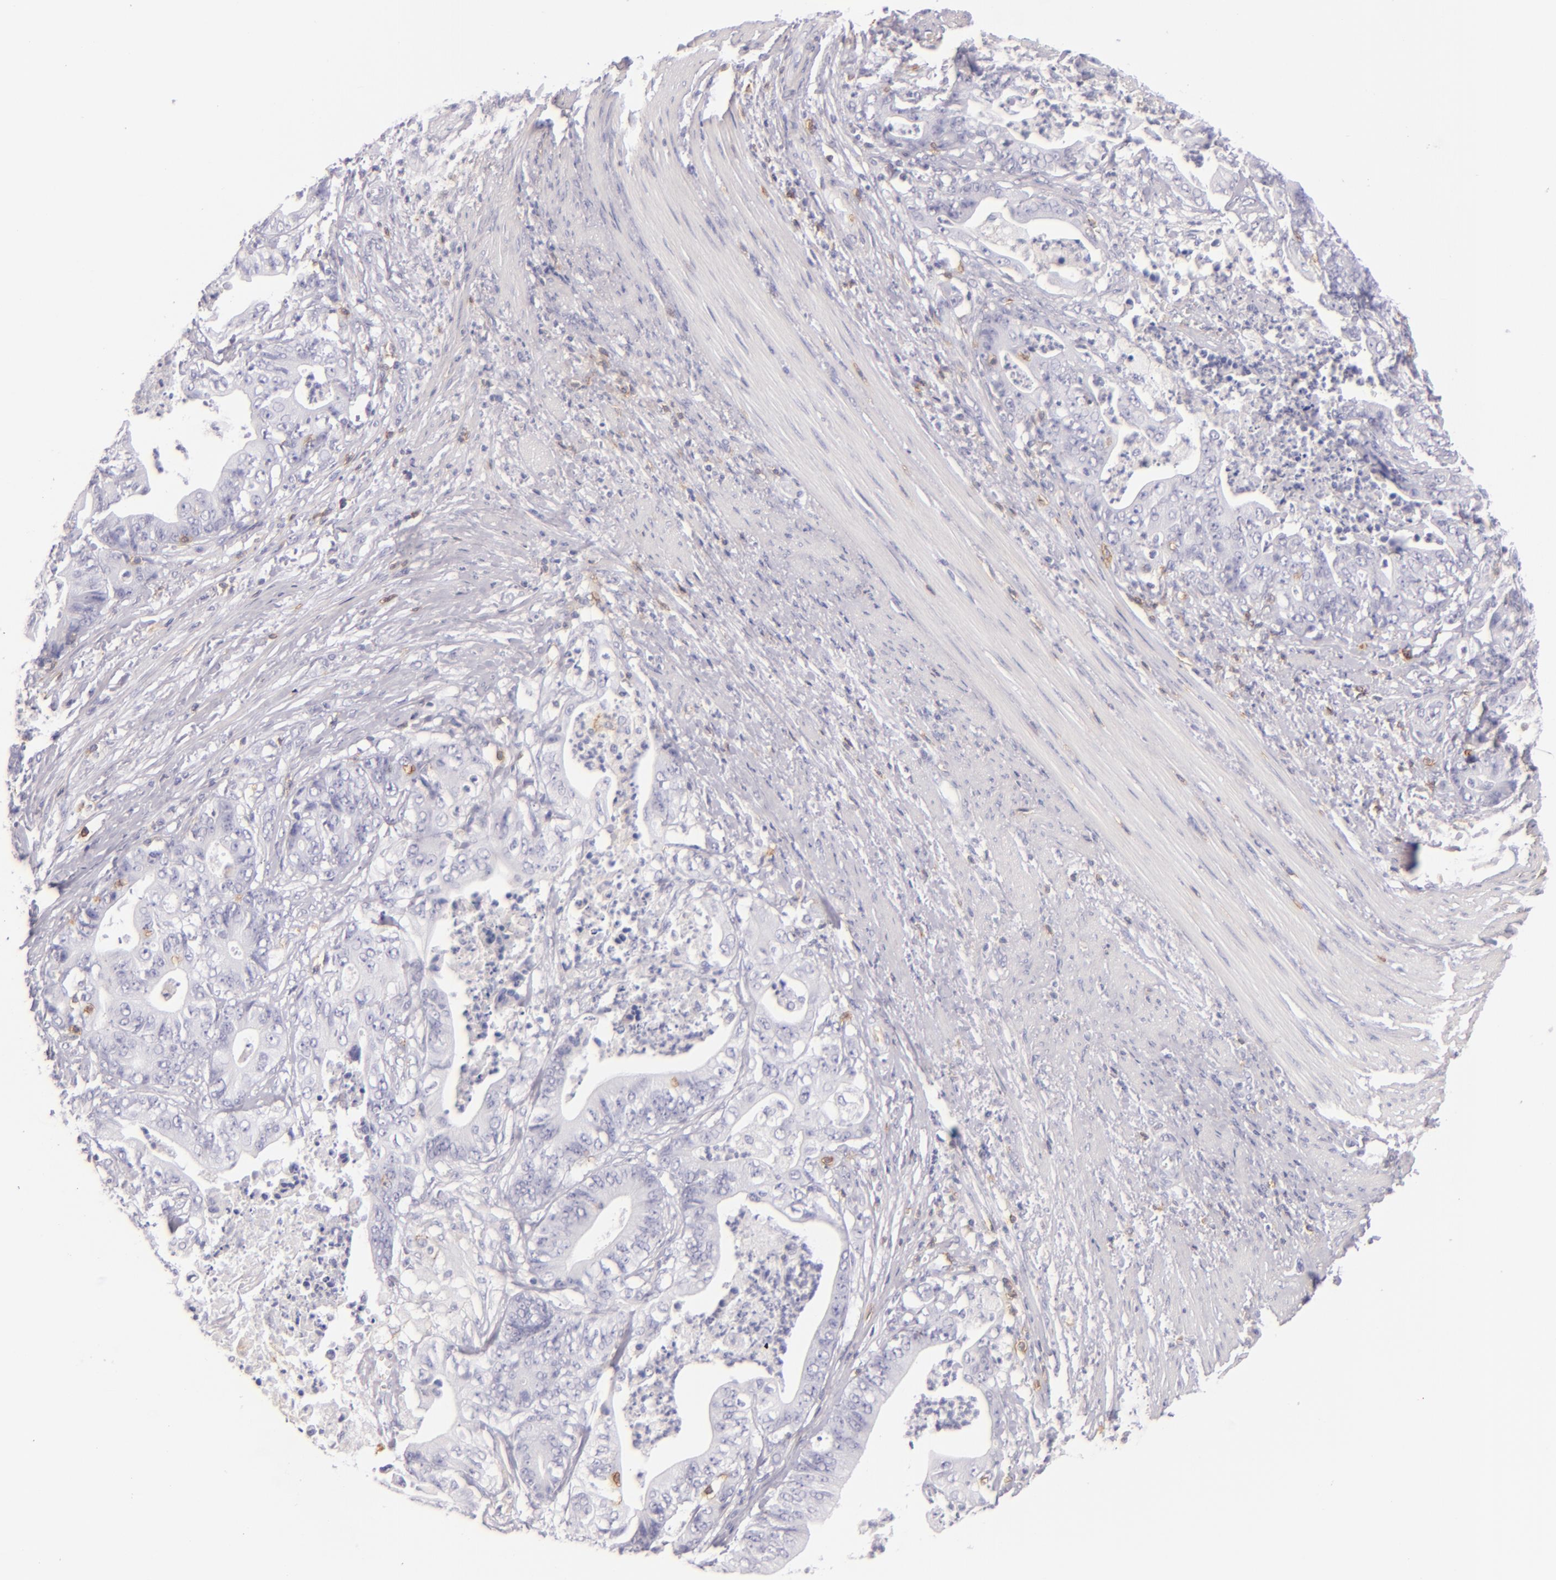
{"staining": {"intensity": "negative", "quantity": "none", "location": "none"}, "tissue": "stomach cancer", "cell_type": "Tumor cells", "image_type": "cancer", "snomed": [{"axis": "morphology", "description": "Adenocarcinoma, NOS"}, {"axis": "topography", "description": "Stomach, lower"}], "caption": "Human stomach cancer (adenocarcinoma) stained for a protein using immunohistochemistry reveals no expression in tumor cells.", "gene": "LAT", "patient": {"sex": "female", "age": 86}}